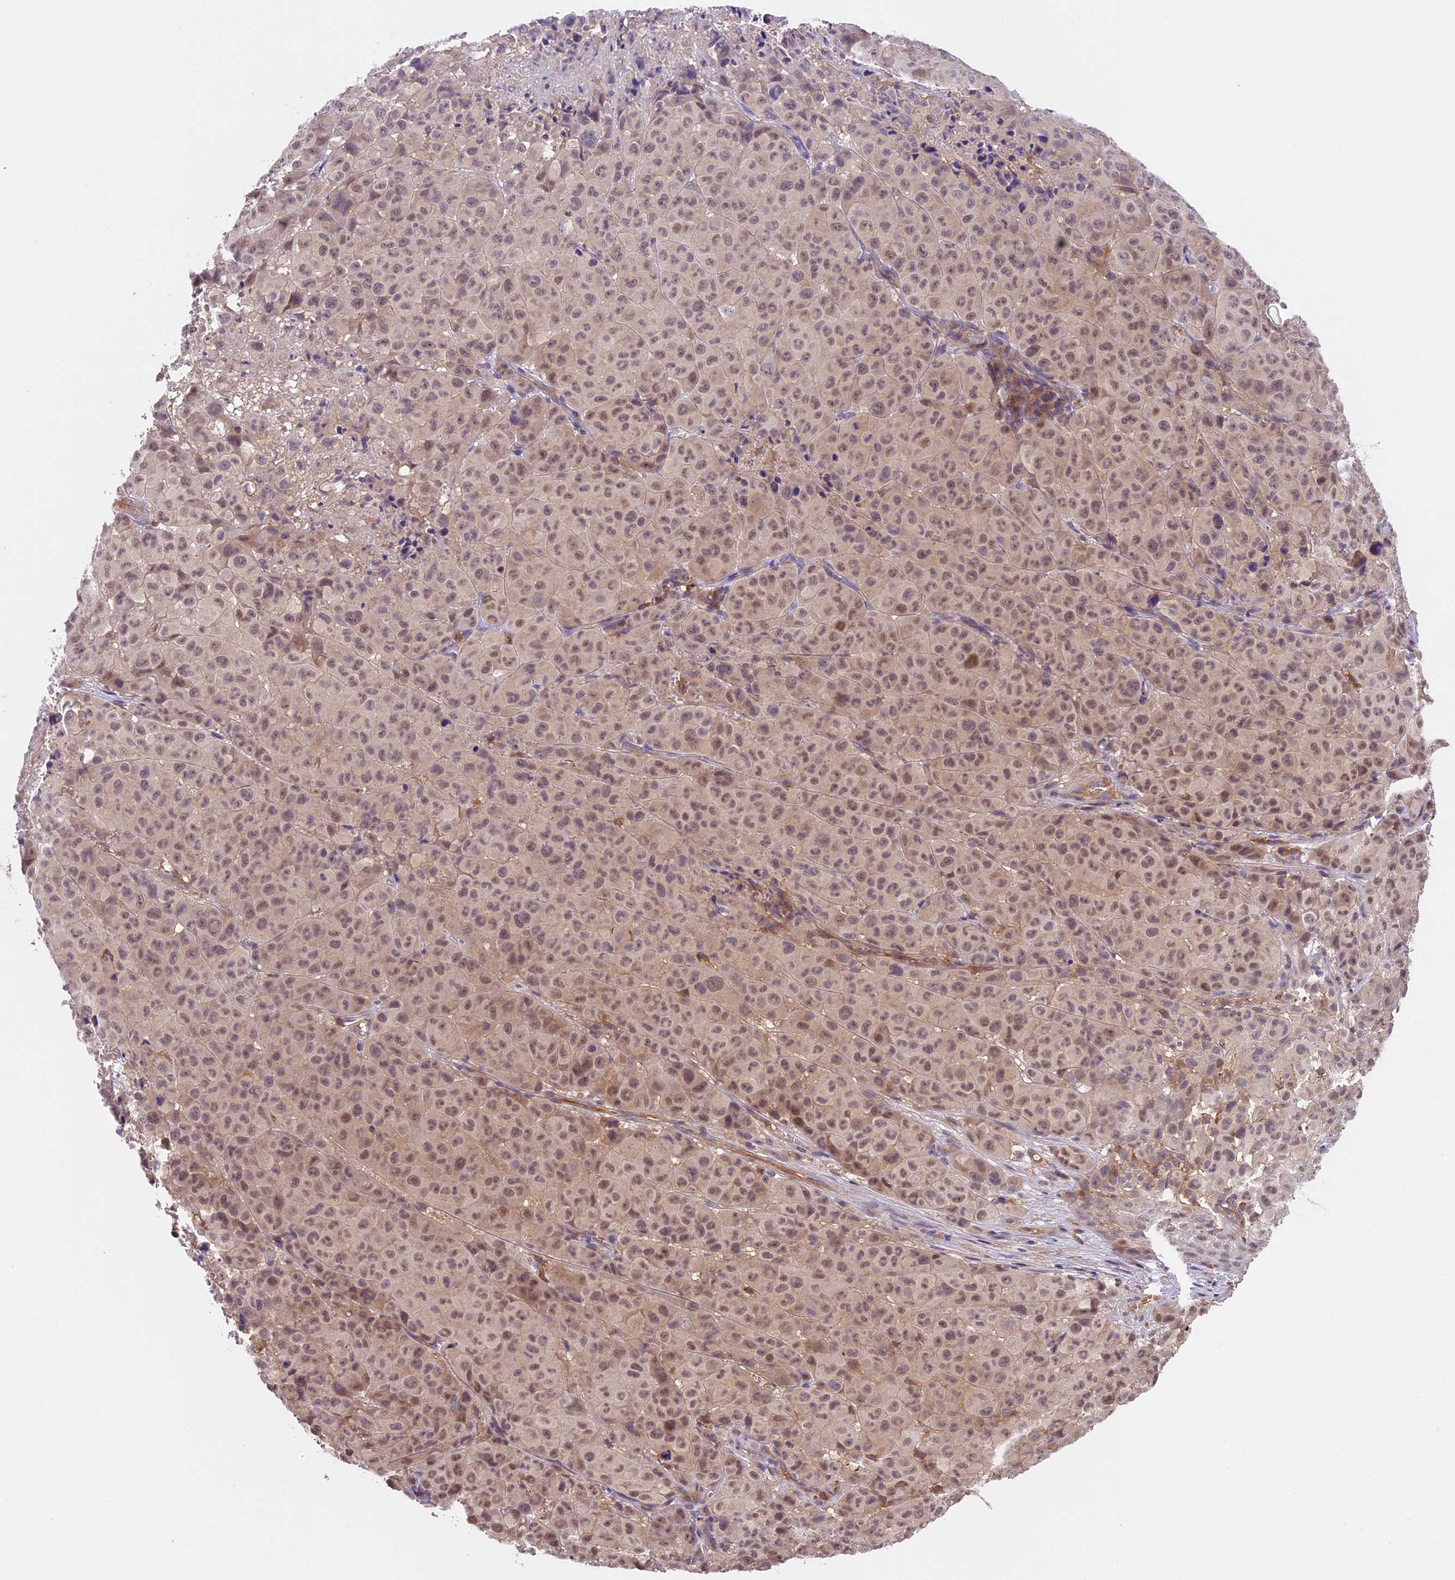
{"staining": {"intensity": "weak", "quantity": "25%-75%", "location": "nuclear"}, "tissue": "melanoma", "cell_type": "Tumor cells", "image_type": "cancer", "snomed": [{"axis": "morphology", "description": "Malignant melanoma, NOS"}, {"axis": "topography", "description": "Skin"}], "caption": "IHC histopathology image of neoplastic tissue: human malignant melanoma stained using immunohistochemistry exhibits low levels of weak protein expression localized specifically in the nuclear of tumor cells, appearing as a nuclear brown color.", "gene": "TBC1D1", "patient": {"sex": "male", "age": 73}}